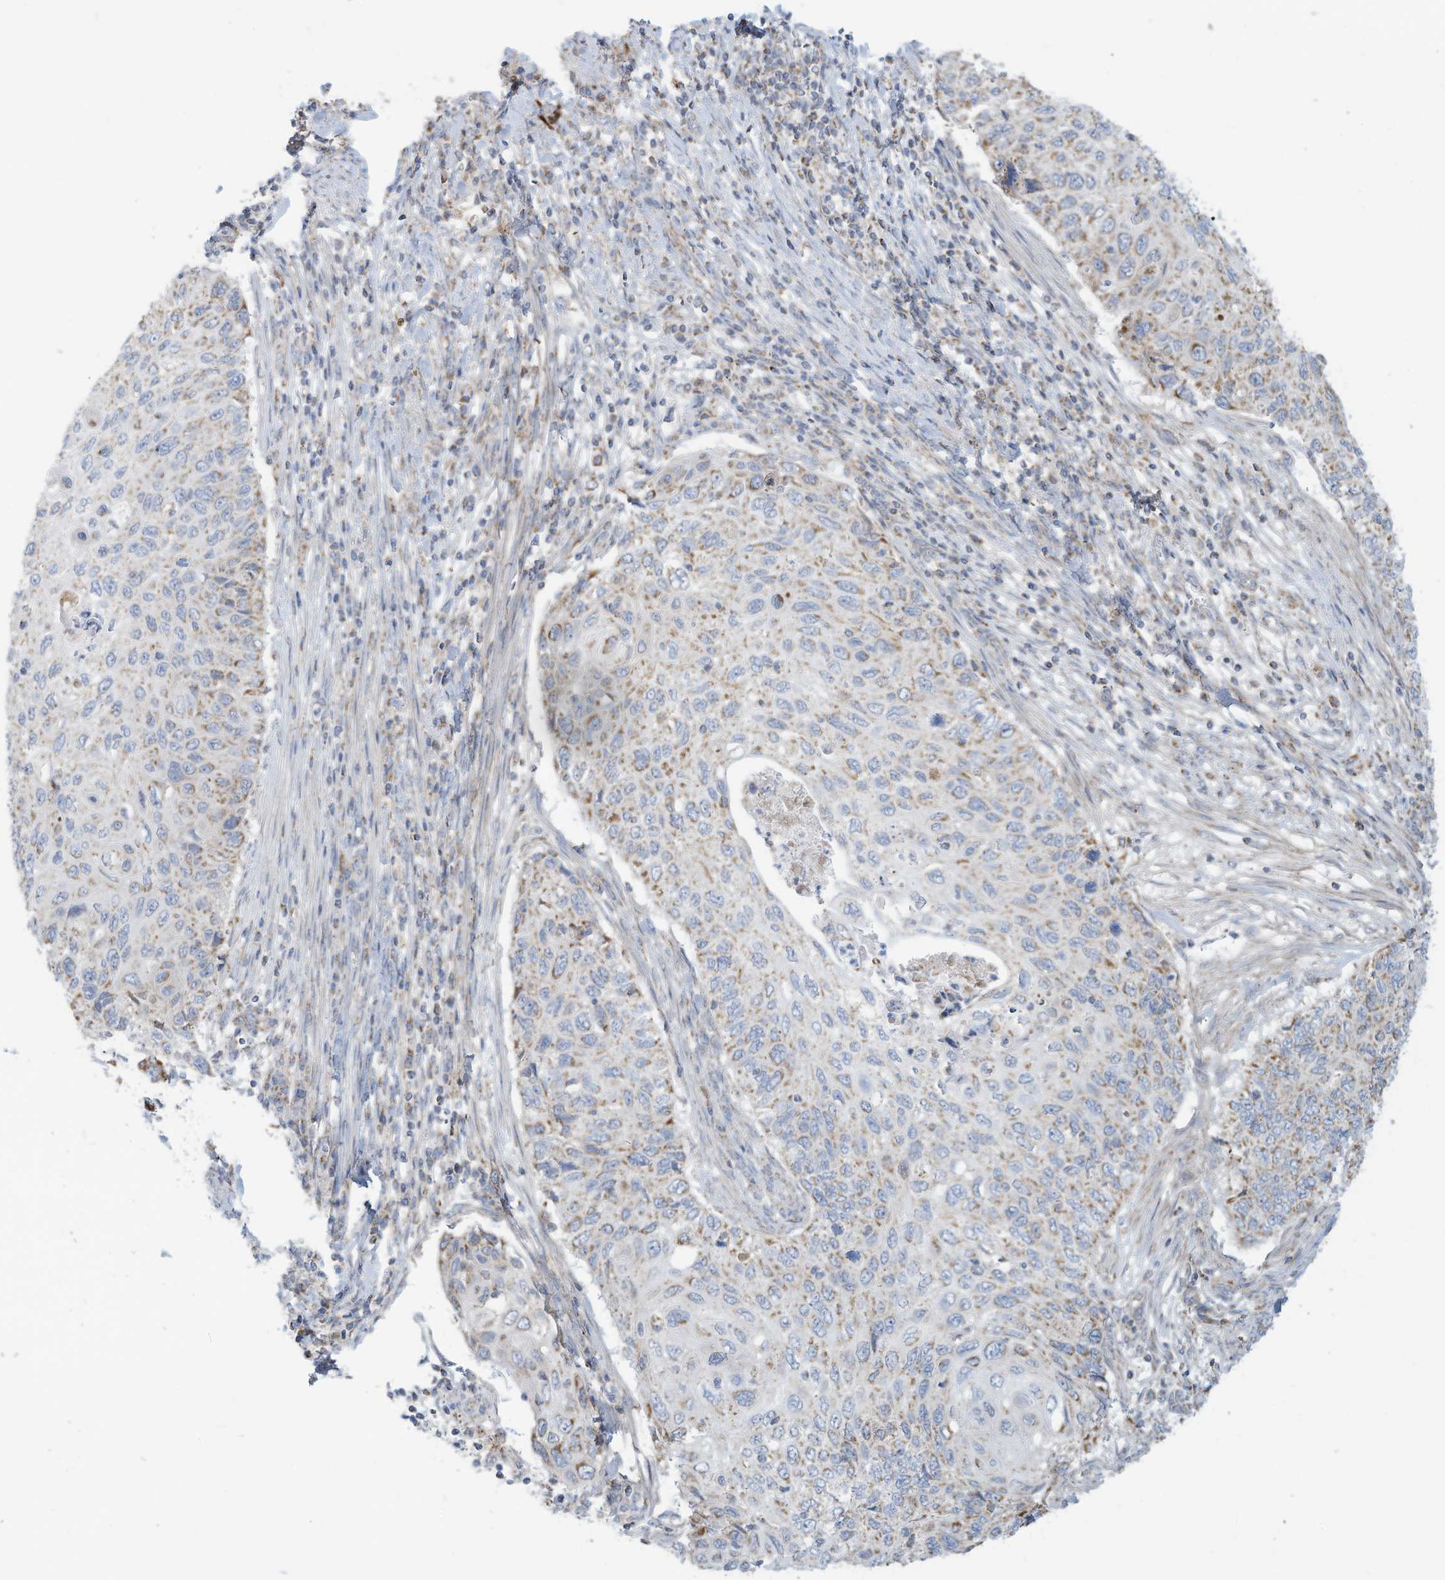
{"staining": {"intensity": "moderate", "quantity": "<25%", "location": "cytoplasmic/membranous"}, "tissue": "cervical cancer", "cell_type": "Tumor cells", "image_type": "cancer", "snomed": [{"axis": "morphology", "description": "Squamous cell carcinoma, NOS"}, {"axis": "topography", "description": "Cervix"}], "caption": "Immunohistochemistry (IHC) micrograph of human cervical squamous cell carcinoma stained for a protein (brown), which displays low levels of moderate cytoplasmic/membranous staining in about <25% of tumor cells.", "gene": "NLN", "patient": {"sex": "female", "age": 70}}